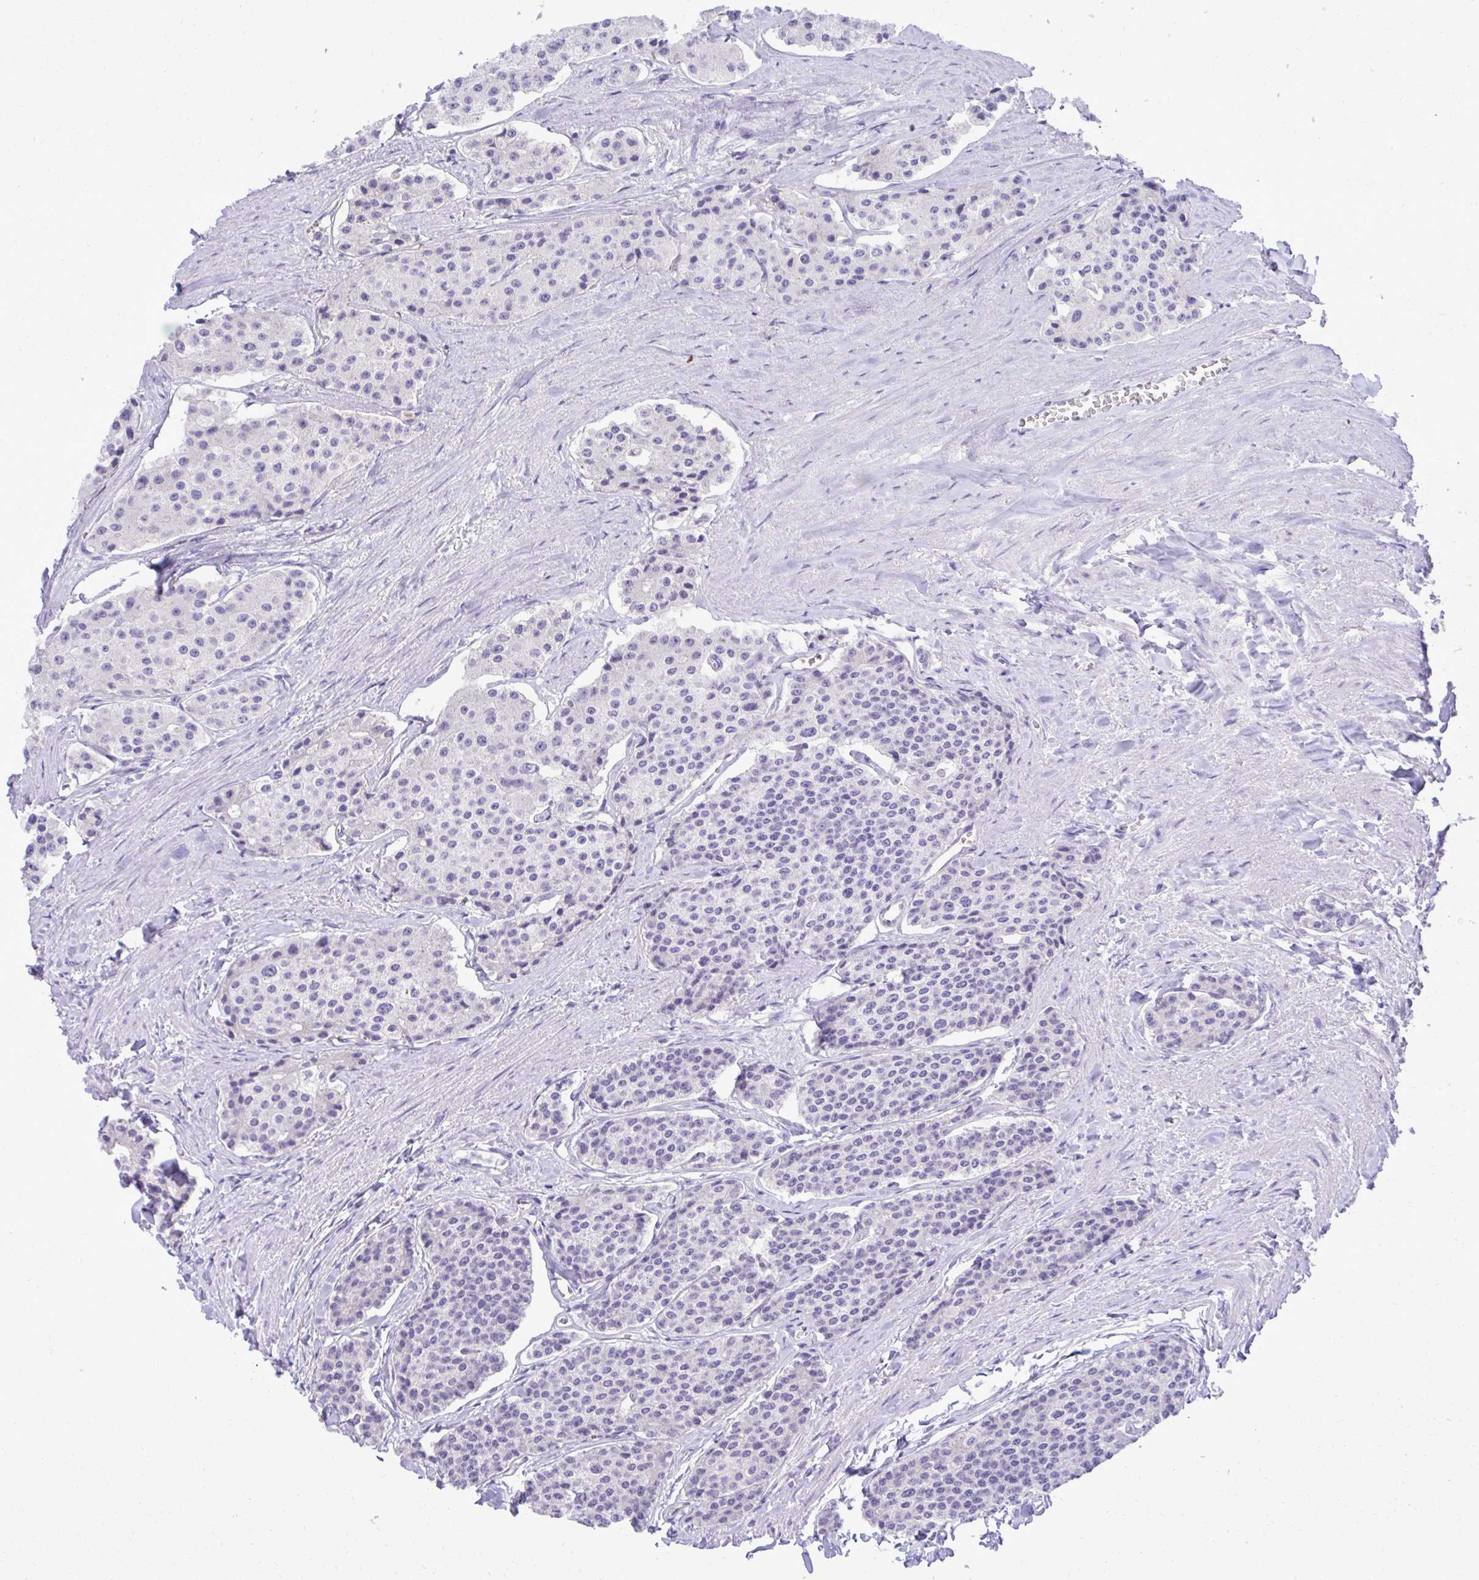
{"staining": {"intensity": "negative", "quantity": "none", "location": "none"}, "tissue": "carcinoid", "cell_type": "Tumor cells", "image_type": "cancer", "snomed": [{"axis": "morphology", "description": "Carcinoid, malignant, NOS"}, {"axis": "topography", "description": "Small intestine"}], "caption": "High magnification brightfield microscopy of carcinoid (malignant) stained with DAB (3,3'-diaminobenzidine) (brown) and counterstained with hematoxylin (blue): tumor cells show no significant expression. (Brightfield microscopy of DAB IHC at high magnification).", "gene": "PITPNM3", "patient": {"sex": "female", "age": 65}}